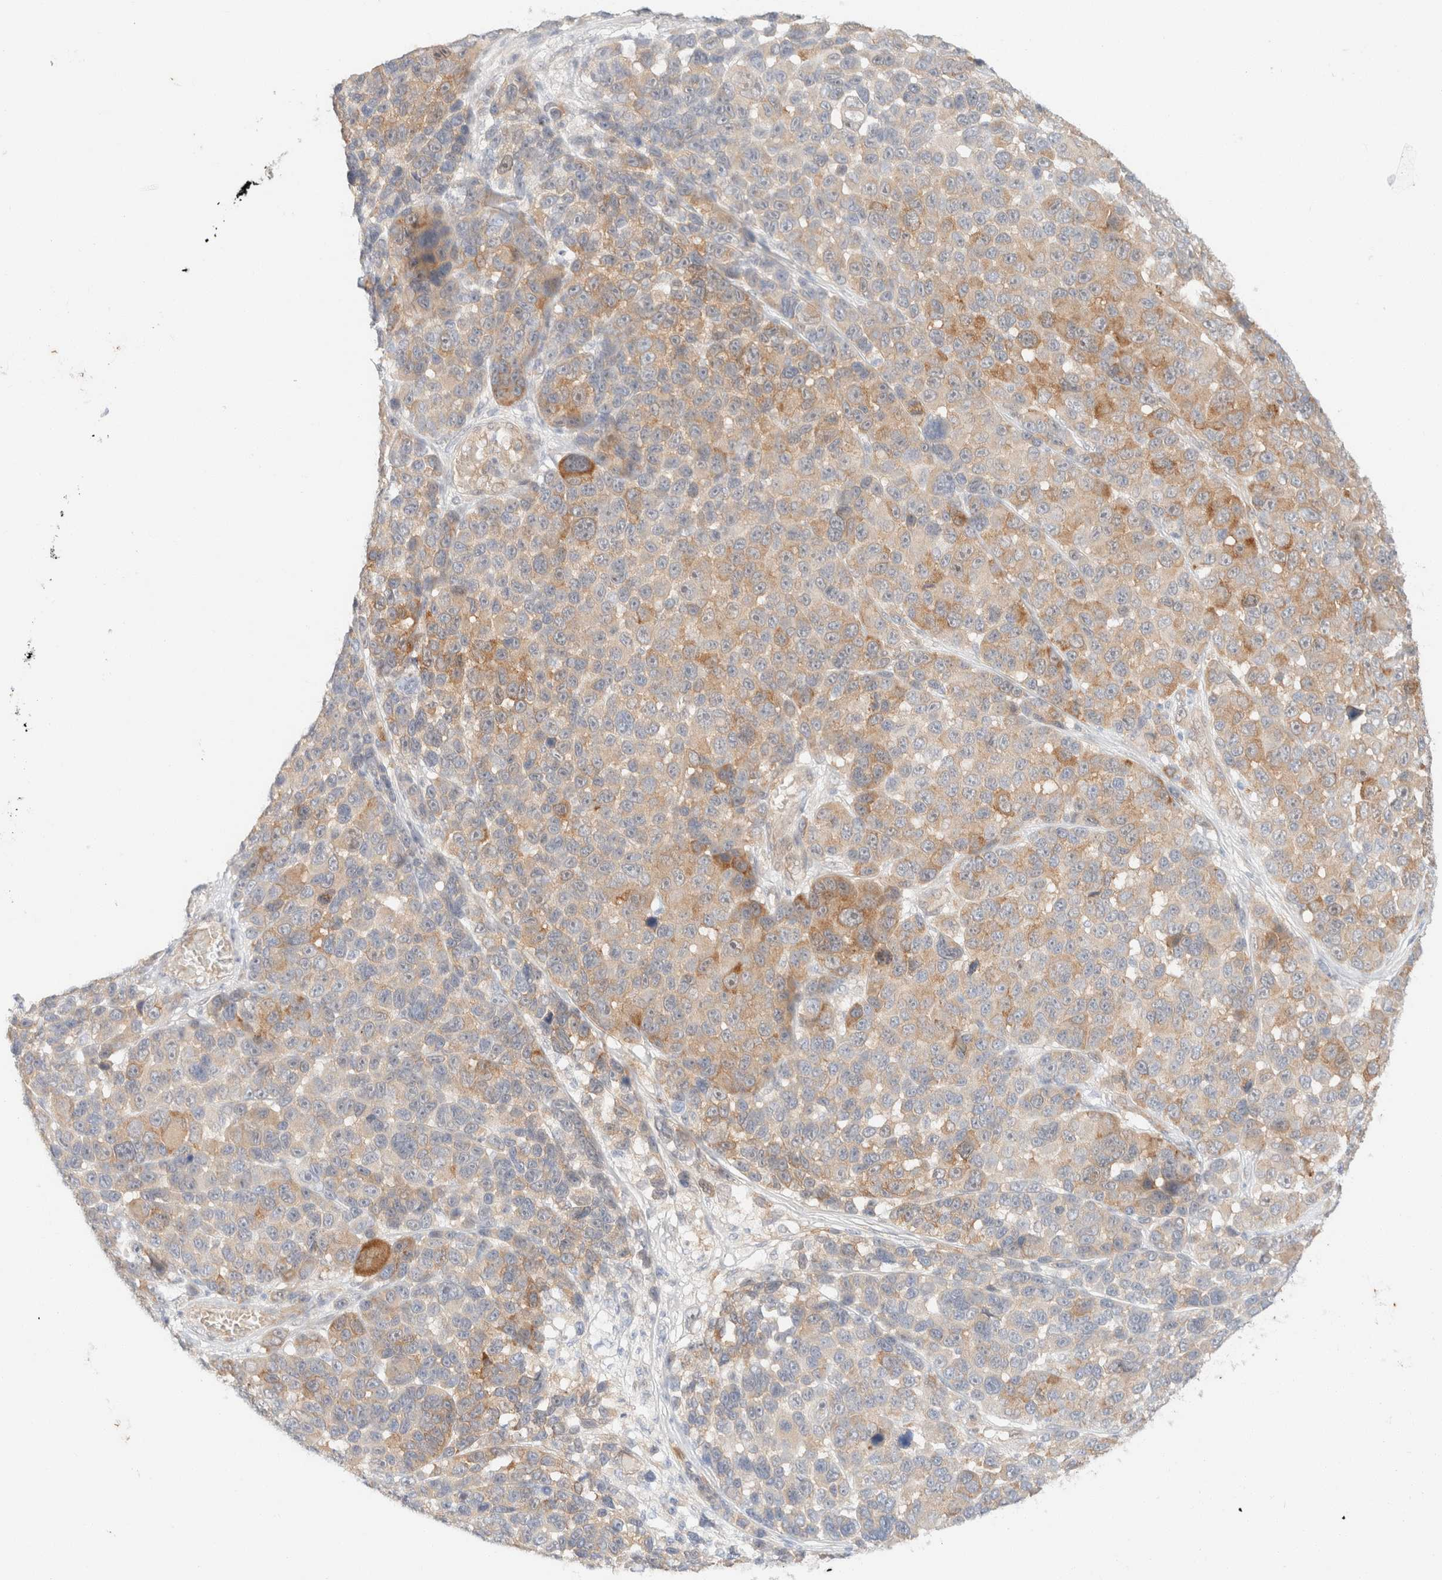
{"staining": {"intensity": "moderate", "quantity": "25%-75%", "location": "cytoplasmic/membranous"}, "tissue": "melanoma", "cell_type": "Tumor cells", "image_type": "cancer", "snomed": [{"axis": "morphology", "description": "Malignant melanoma, NOS"}, {"axis": "topography", "description": "Skin"}], "caption": "Human malignant melanoma stained with a brown dye demonstrates moderate cytoplasmic/membranous positive expression in approximately 25%-75% of tumor cells.", "gene": "CSNK1E", "patient": {"sex": "male", "age": 53}}